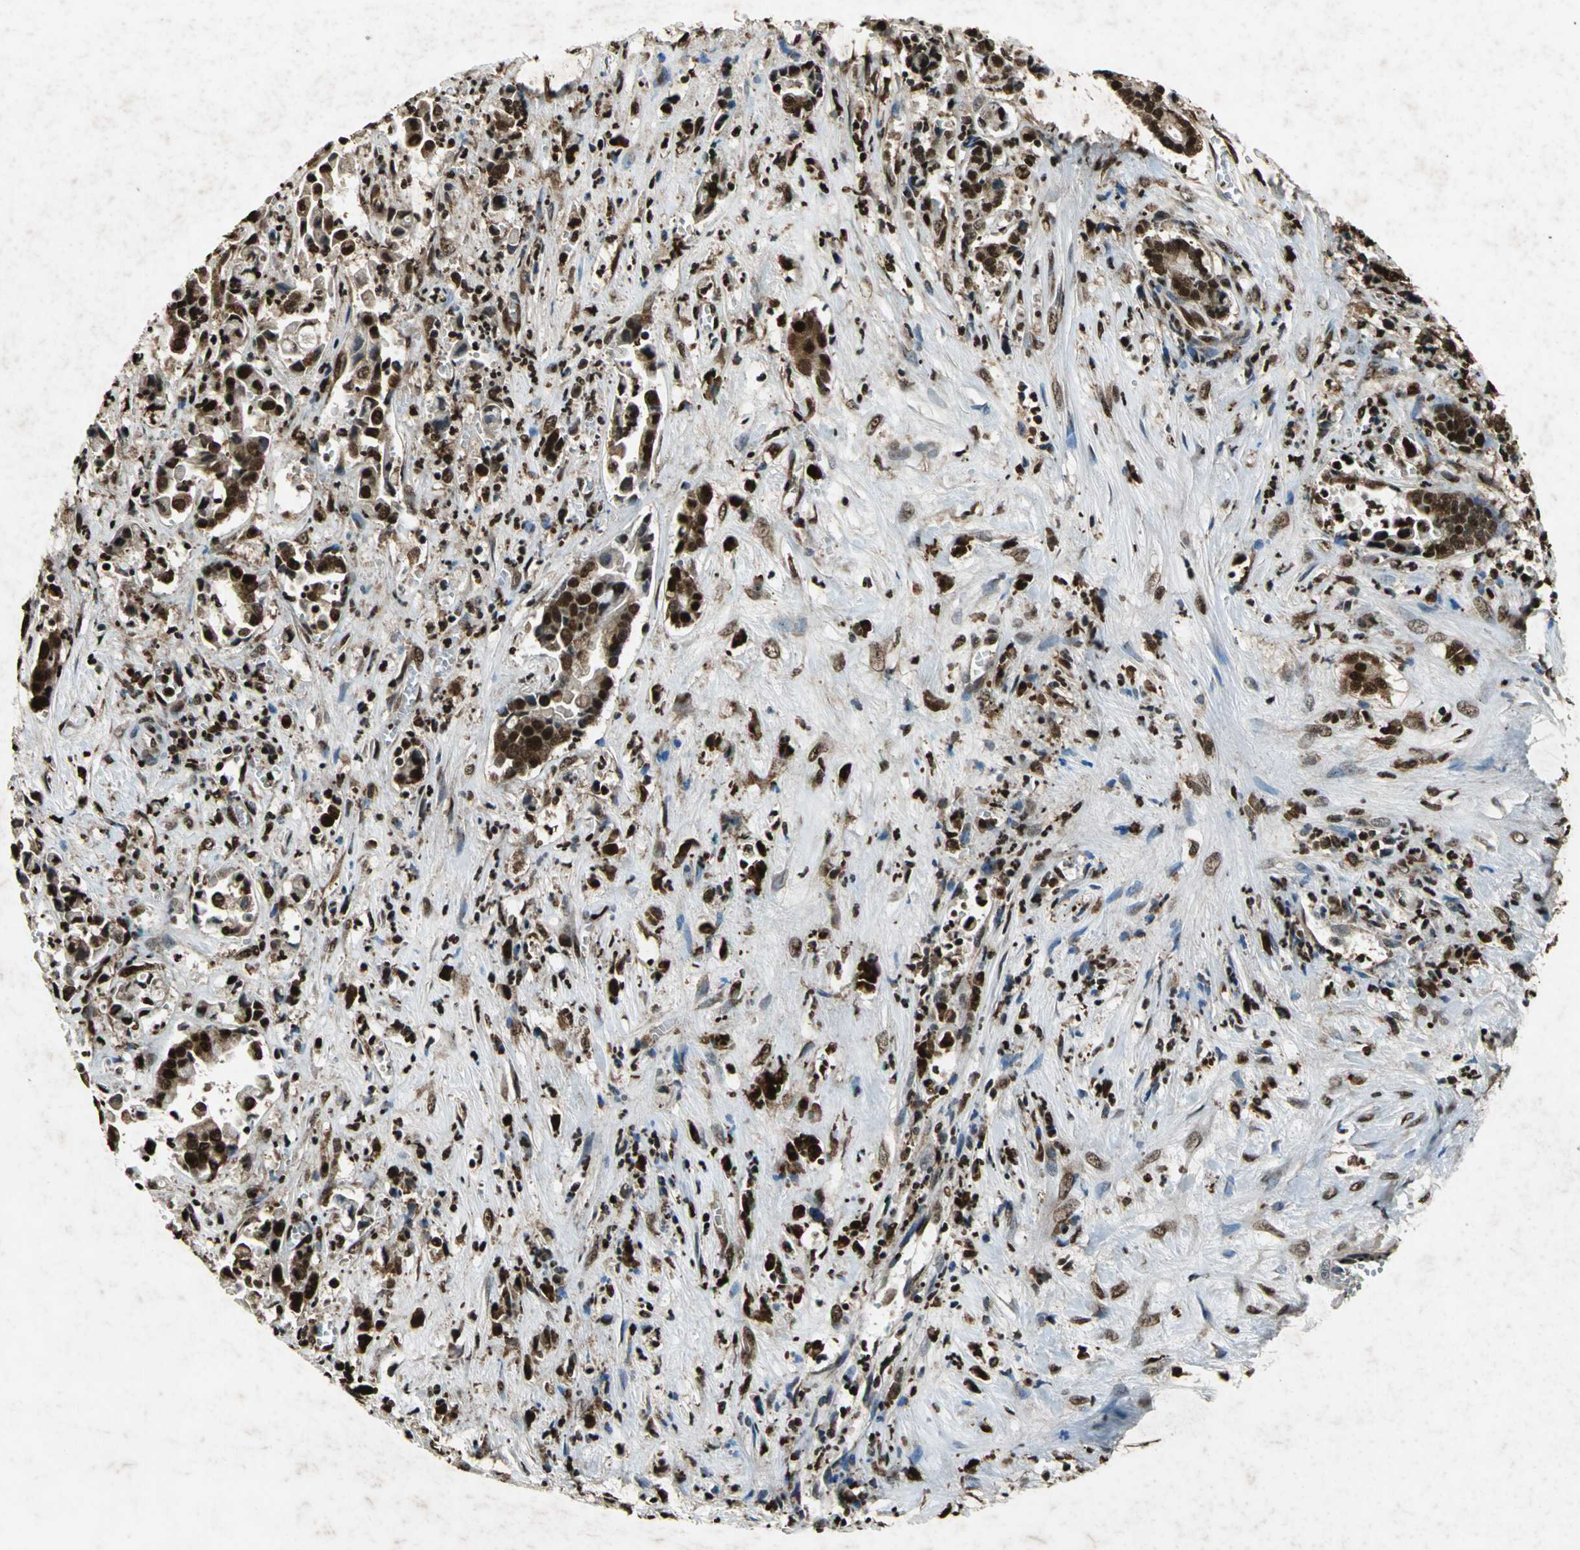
{"staining": {"intensity": "strong", "quantity": ">75%", "location": "cytoplasmic/membranous,nuclear"}, "tissue": "liver cancer", "cell_type": "Tumor cells", "image_type": "cancer", "snomed": [{"axis": "morphology", "description": "Cholangiocarcinoma"}, {"axis": "topography", "description": "Liver"}], "caption": "The immunohistochemical stain labels strong cytoplasmic/membranous and nuclear staining in tumor cells of liver cancer (cholangiocarcinoma) tissue. (DAB (3,3'-diaminobenzidine) IHC with brightfield microscopy, high magnification).", "gene": "ANP32A", "patient": {"sex": "male", "age": 57}}